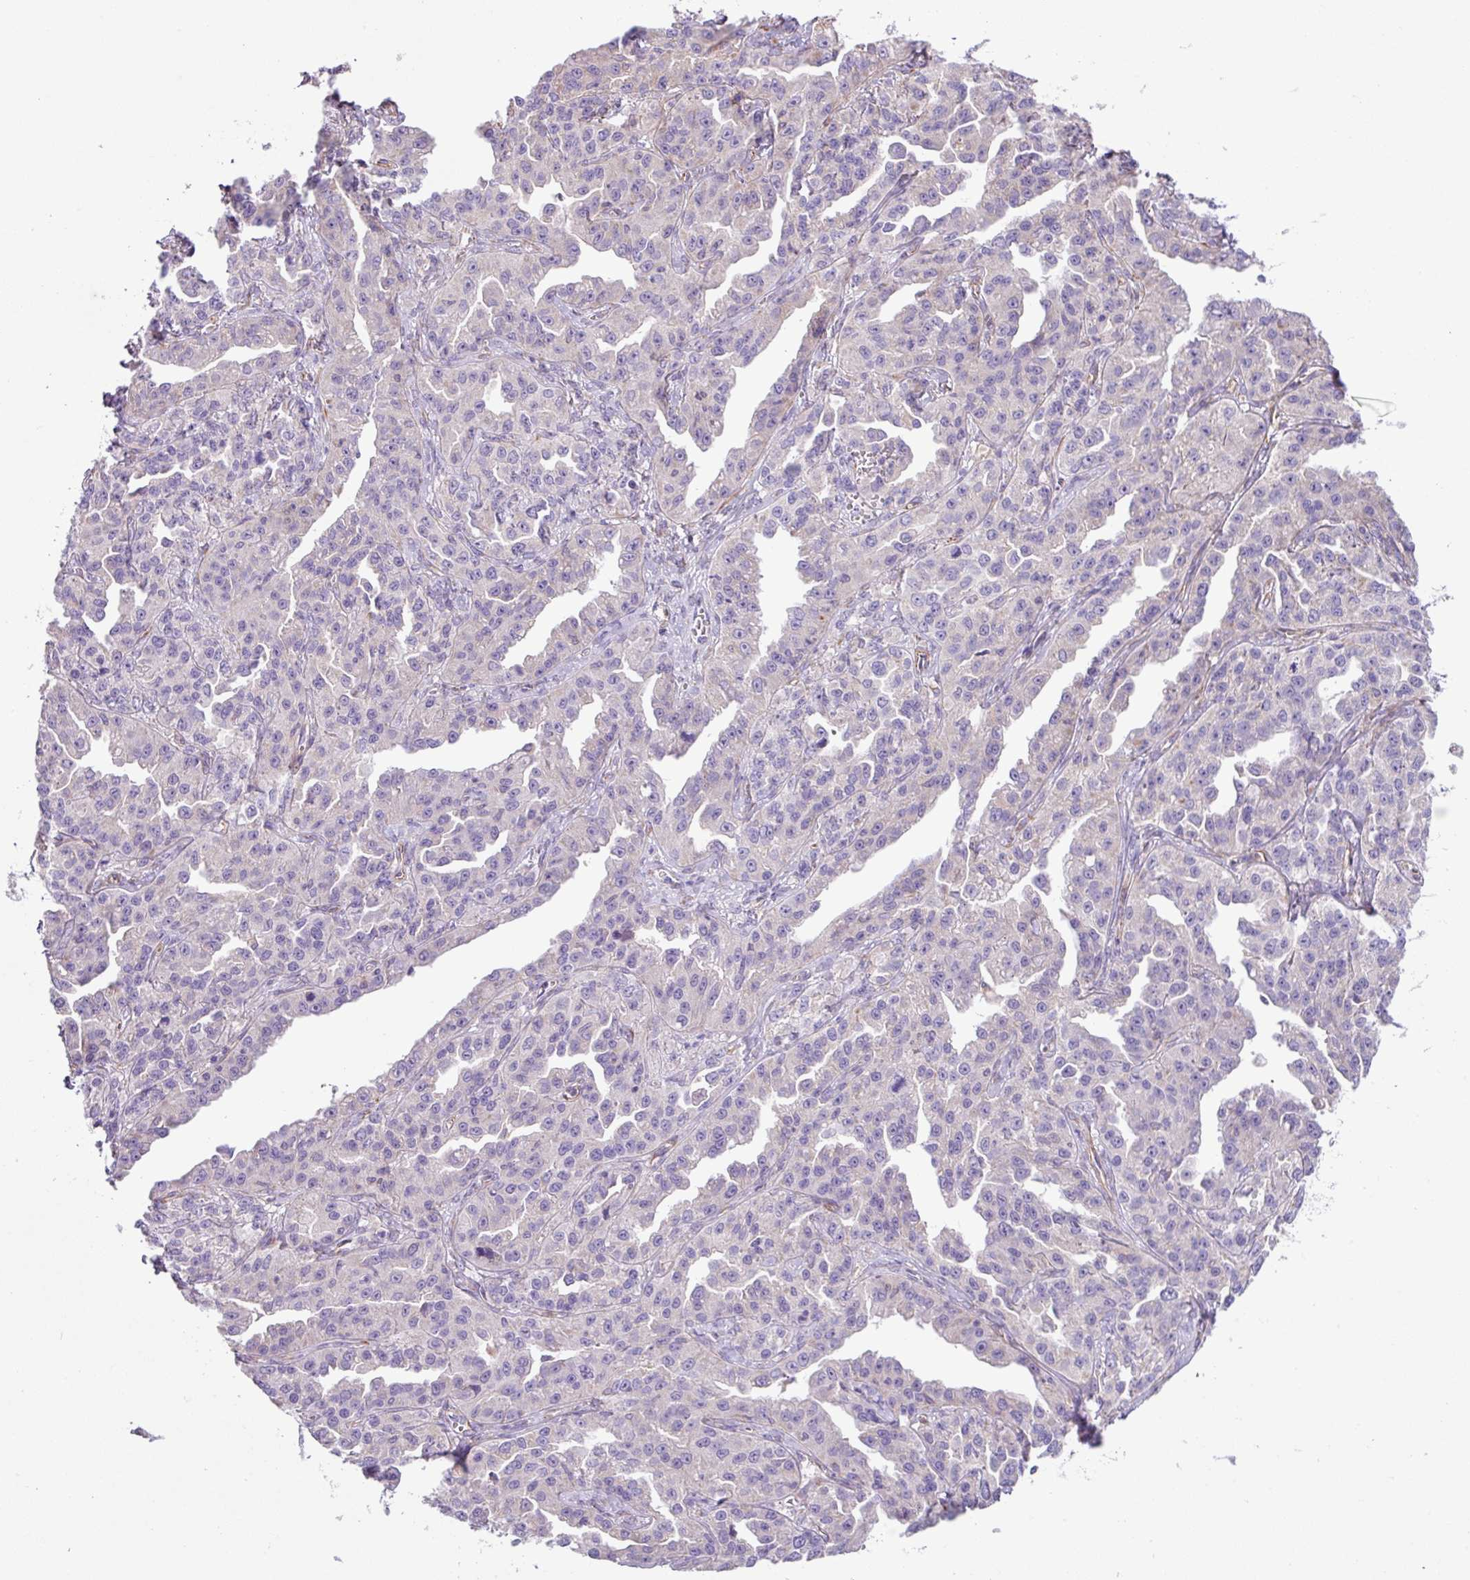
{"staining": {"intensity": "negative", "quantity": "none", "location": "none"}, "tissue": "ovarian cancer", "cell_type": "Tumor cells", "image_type": "cancer", "snomed": [{"axis": "morphology", "description": "Cystadenocarcinoma, serous, NOS"}, {"axis": "topography", "description": "Ovary"}], "caption": "IHC histopathology image of human ovarian cancer stained for a protein (brown), which reveals no expression in tumor cells. (DAB immunohistochemistry, high magnification).", "gene": "MRM2", "patient": {"sex": "female", "age": 75}}